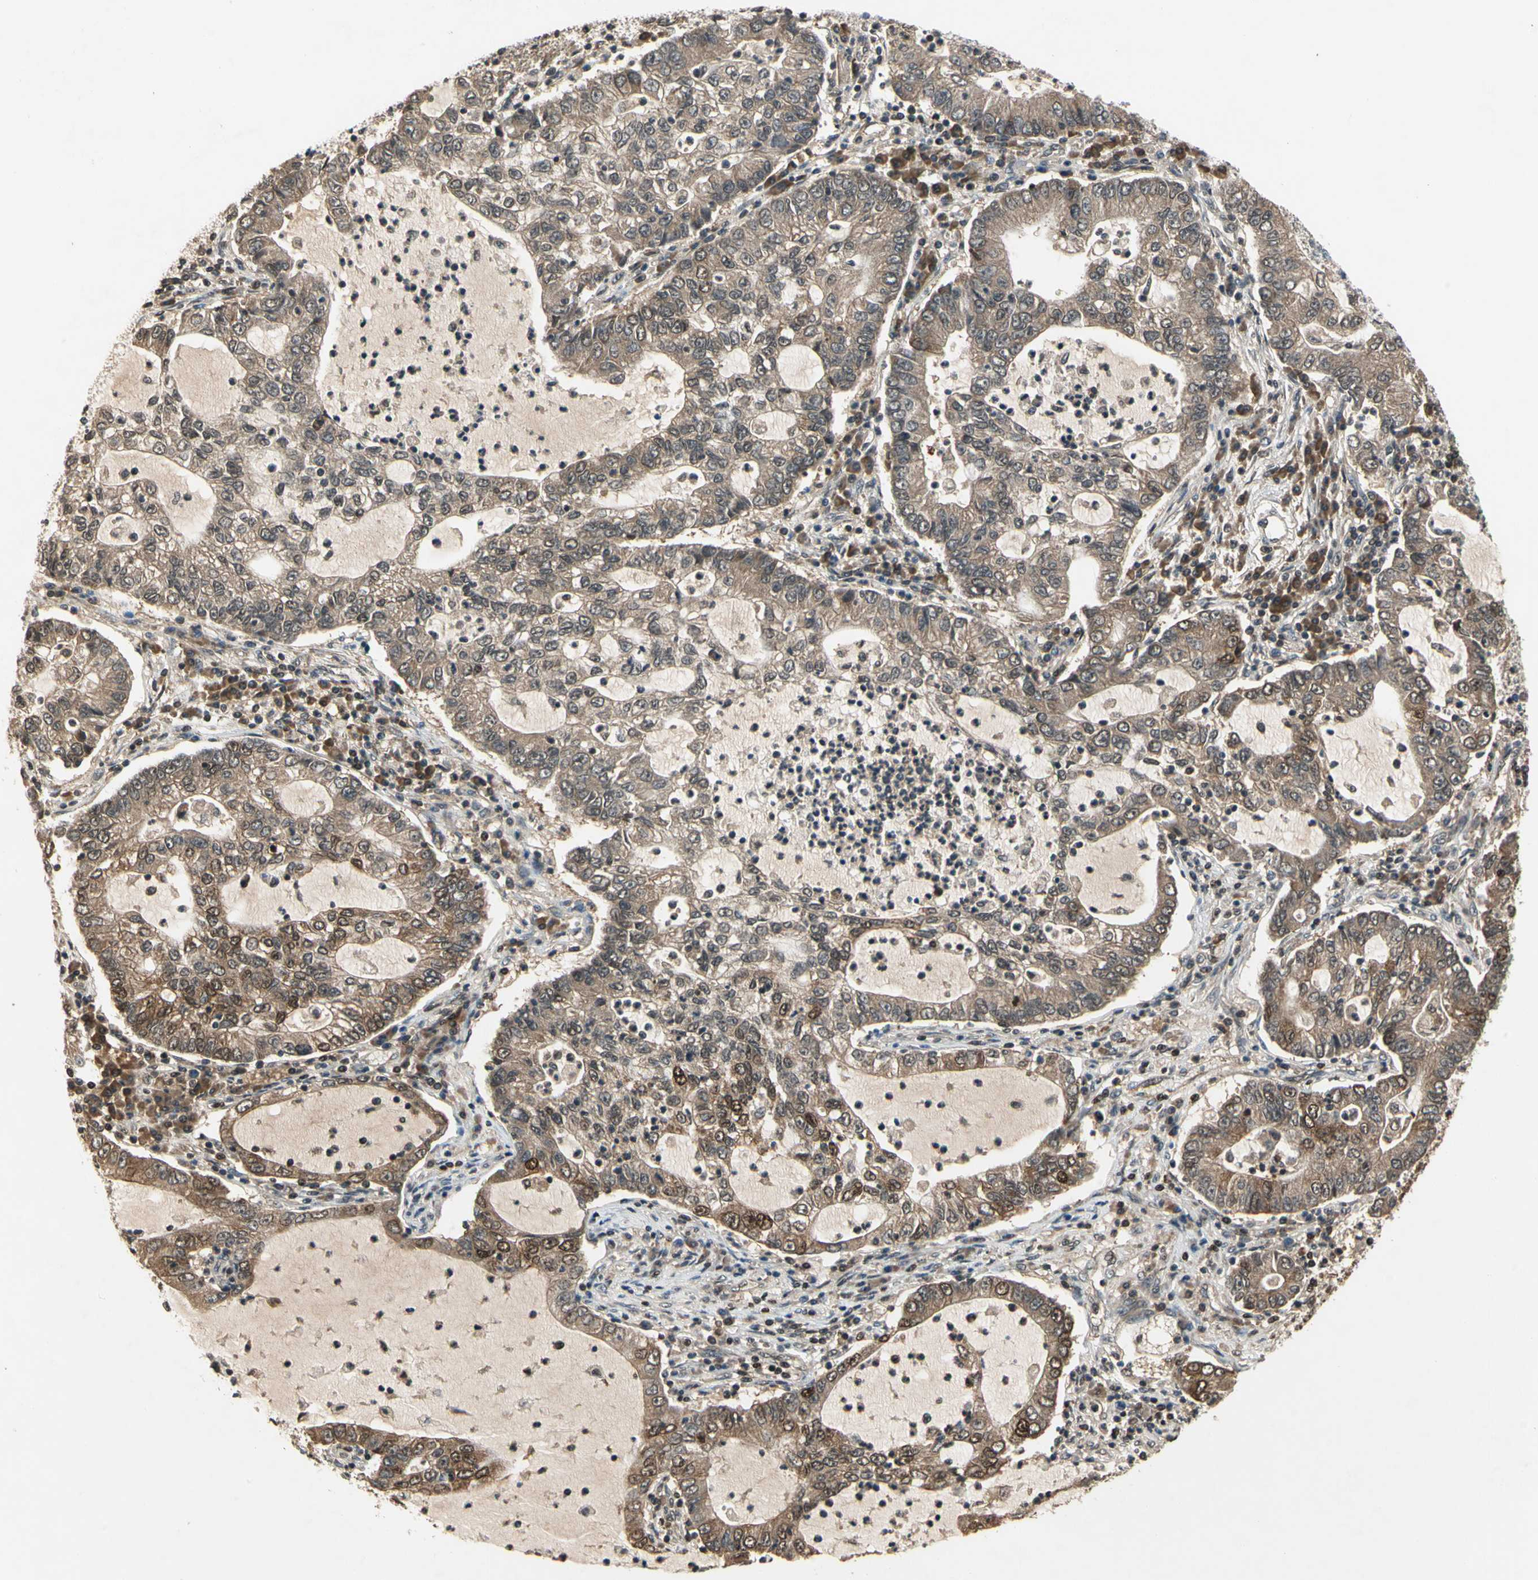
{"staining": {"intensity": "moderate", "quantity": ">75%", "location": "cytoplasmic/membranous"}, "tissue": "lung cancer", "cell_type": "Tumor cells", "image_type": "cancer", "snomed": [{"axis": "morphology", "description": "Adenocarcinoma, NOS"}, {"axis": "topography", "description": "Lung"}], "caption": "An image of adenocarcinoma (lung) stained for a protein exhibits moderate cytoplasmic/membranous brown staining in tumor cells. Using DAB (3,3'-diaminobenzidine) (brown) and hematoxylin (blue) stains, captured at high magnification using brightfield microscopy.", "gene": "GSR", "patient": {"sex": "female", "age": 51}}